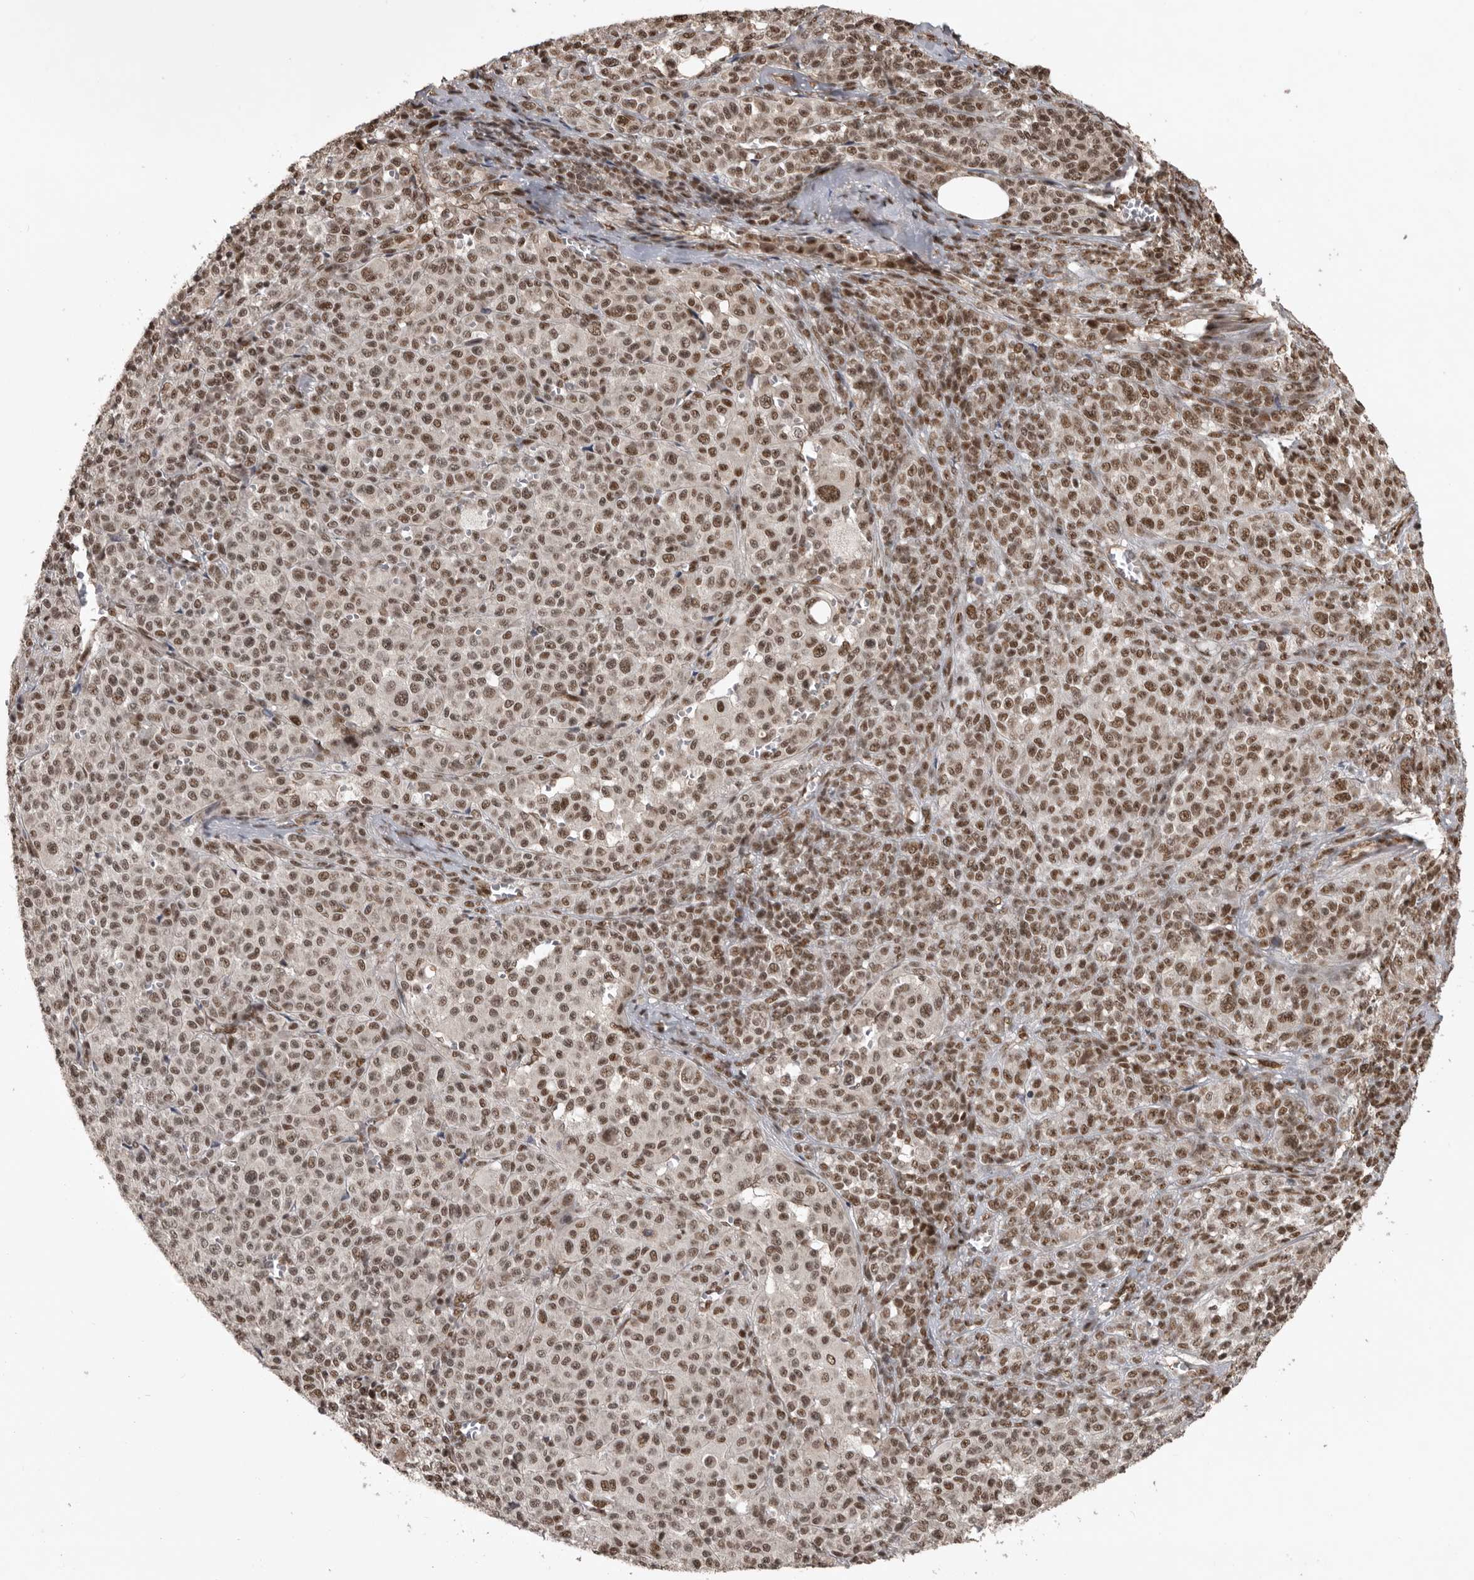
{"staining": {"intensity": "strong", "quantity": ">75%", "location": "nuclear"}, "tissue": "melanoma", "cell_type": "Tumor cells", "image_type": "cancer", "snomed": [{"axis": "morphology", "description": "Malignant melanoma, Metastatic site"}, {"axis": "topography", "description": "Skin"}], "caption": "A brown stain labels strong nuclear positivity of a protein in malignant melanoma (metastatic site) tumor cells. The staining is performed using DAB (3,3'-diaminobenzidine) brown chromogen to label protein expression. The nuclei are counter-stained blue using hematoxylin.", "gene": "CBLL1", "patient": {"sex": "female", "age": 74}}